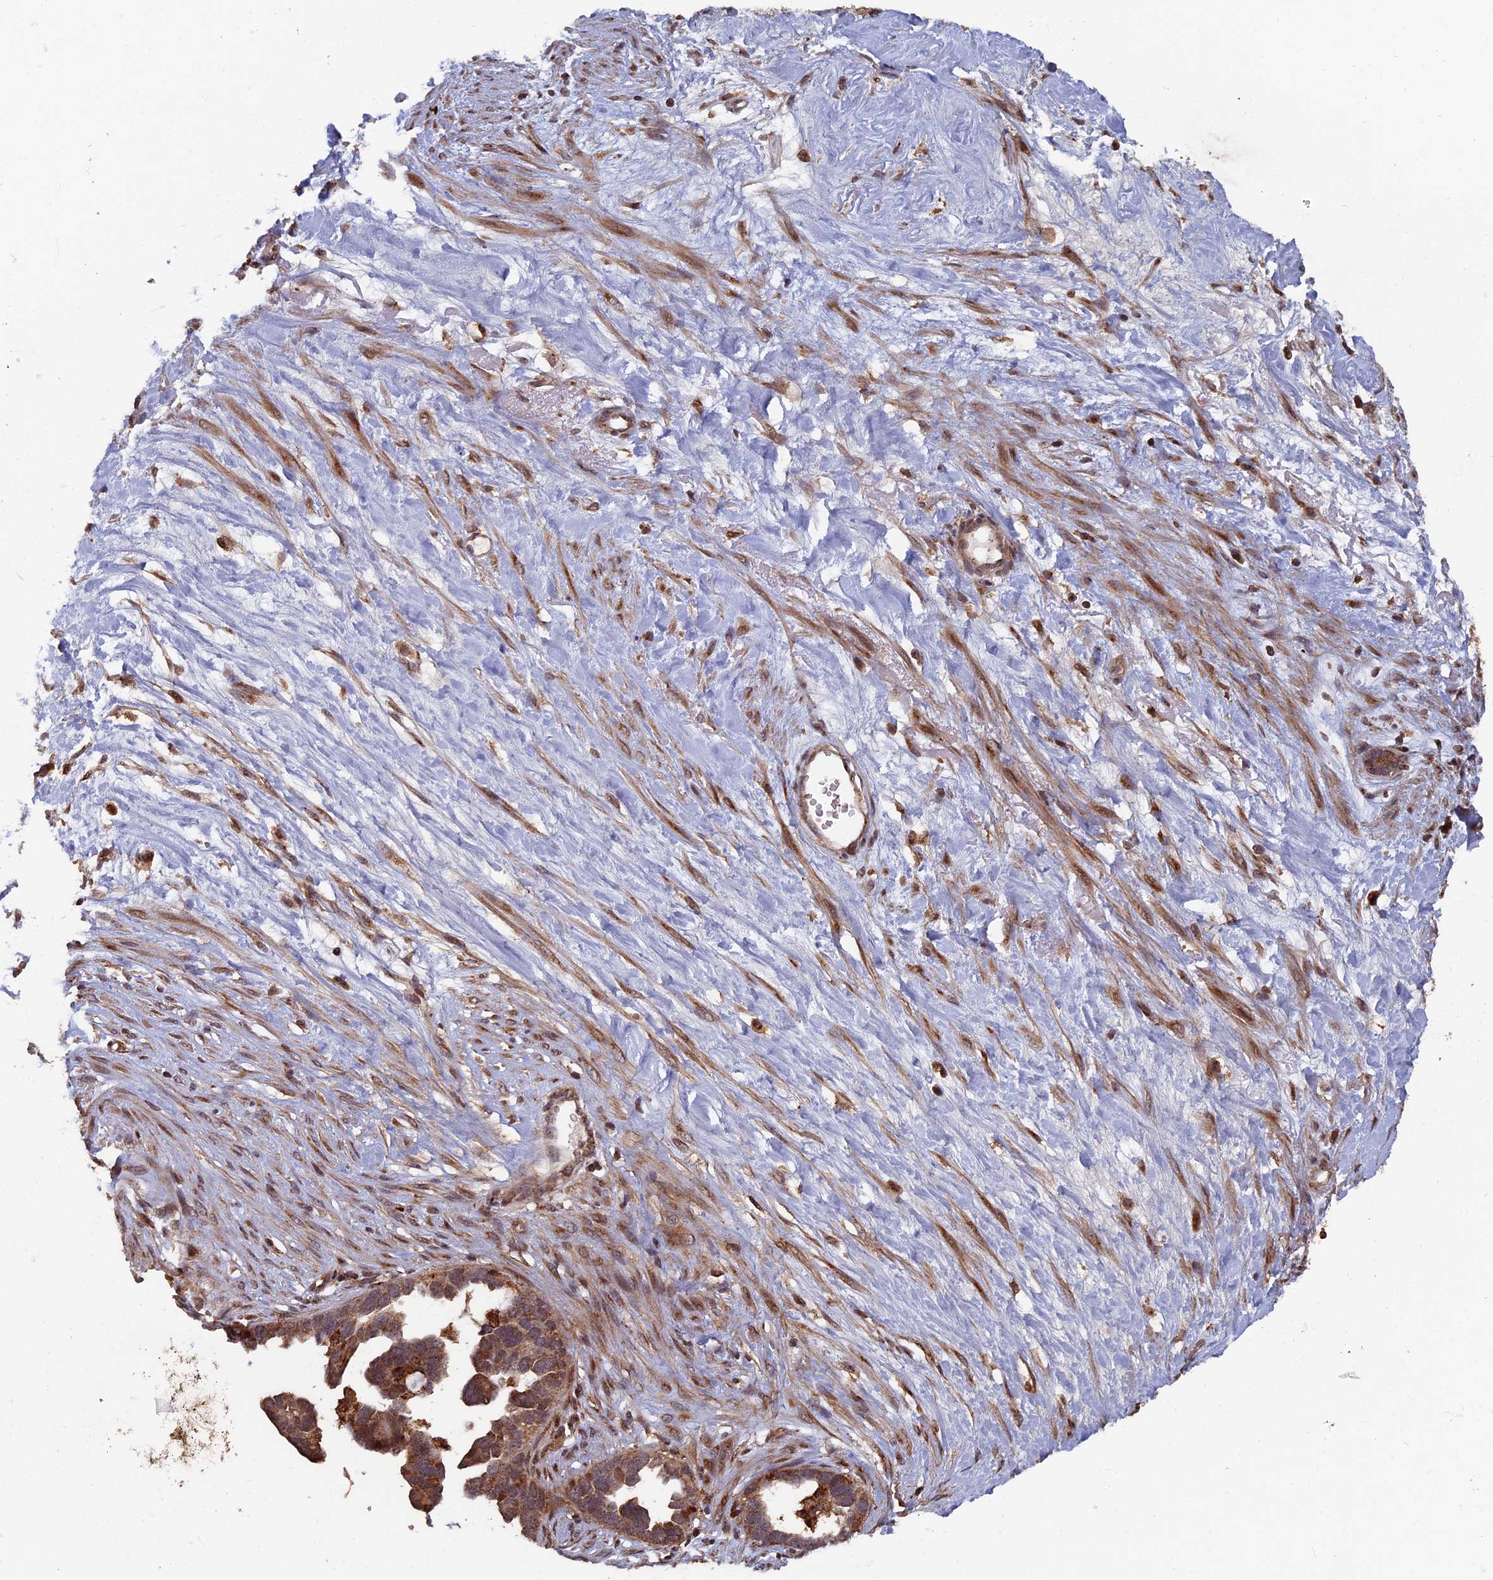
{"staining": {"intensity": "moderate", "quantity": ">75%", "location": "nuclear"}, "tissue": "ovarian cancer", "cell_type": "Tumor cells", "image_type": "cancer", "snomed": [{"axis": "morphology", "description": "Cystadenocarcinoma, serous, NOS"}, {"axis": "topography", "description": "Ovary"}], "caption": "About >75% of tumor cells in ovarian cancer display moderate nuclear protein positivity as visualized by brown immunohistochemical staining.", "gene": "RASGRF1", "patient": {"sex": "female", "age": 54}}